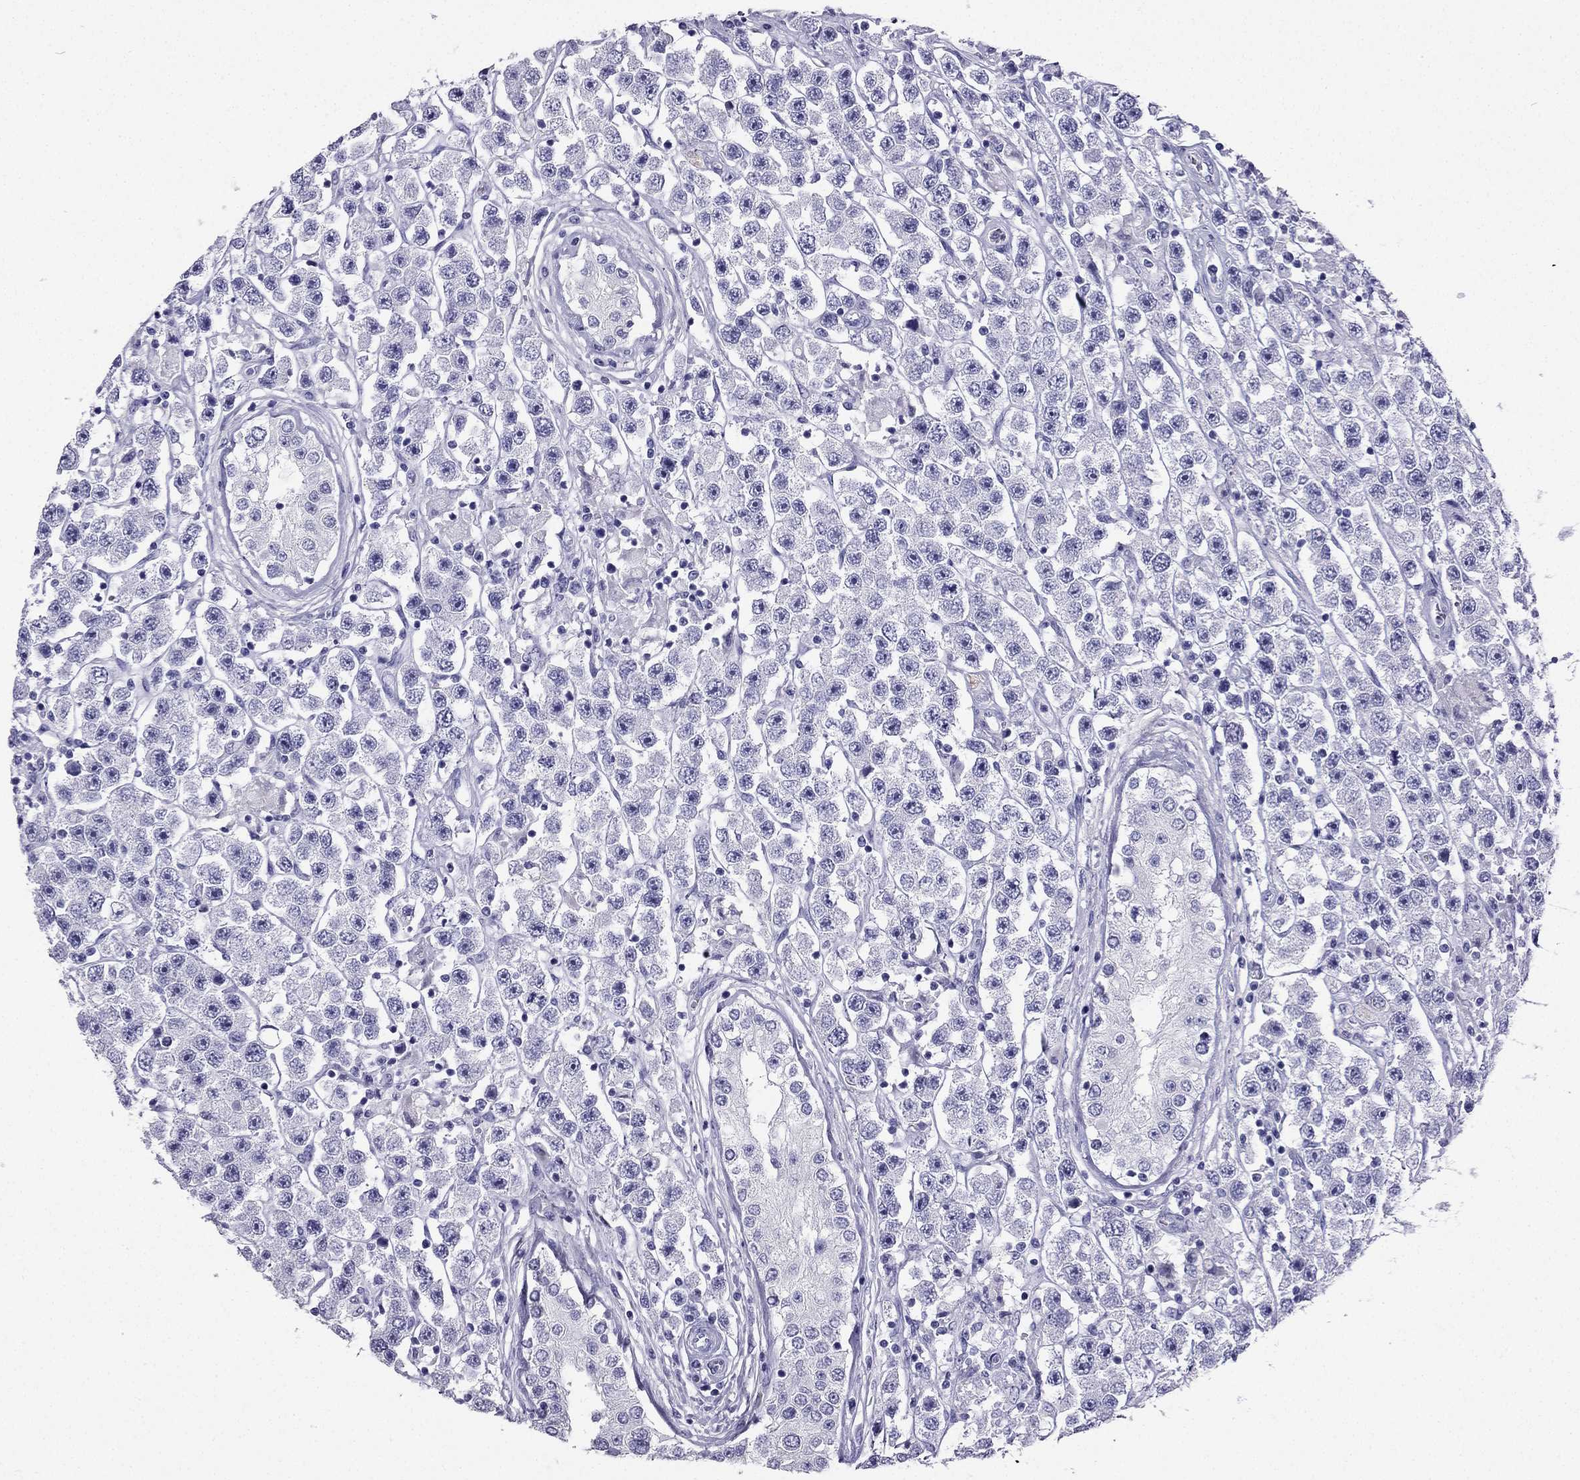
{"staining": {"intensity": "negative", "quantity": "none", "location": "none"}, "tissue": "testis cancer", "cell_type": "Tumor cells", "image_type": "cancer", "snomed": [{"axis": "morphology", "description": "Seminoma, NOS"}, {"axis": "topography", "description": "Testis"}], "caption": "A high-resolution photomicrograph shows IHC staining of testis cancer, which reveals no significant expression in tumor cells.", "gene": "SLC18A2", "patient": {"sex": "male", "age": 45}}